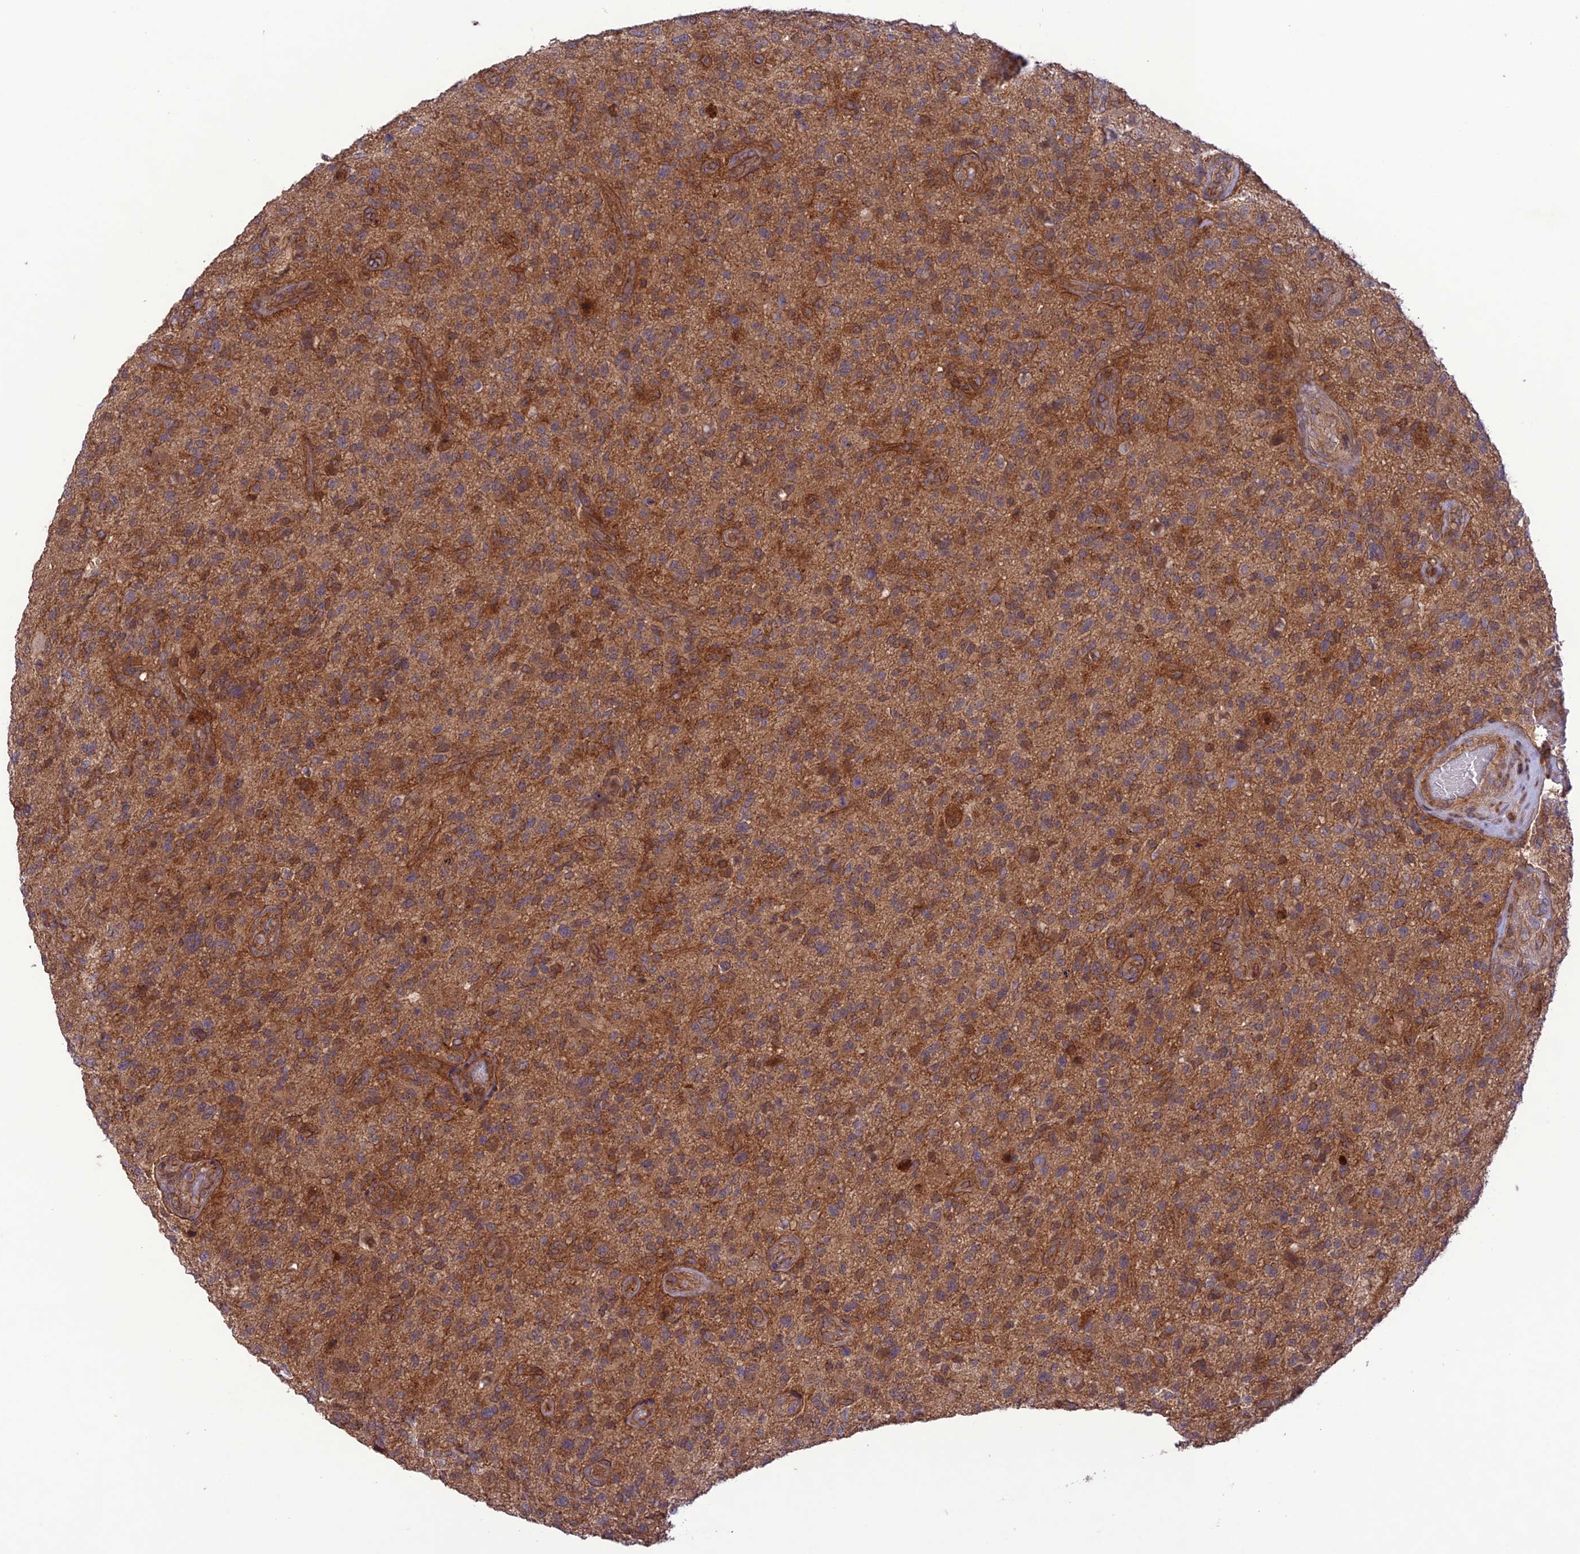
{"staining": {"intensity": "moderate", "quantity": "25%-75%", "location": "cytoplasmic/membranous"}, "tissue": "glioma", "cell_type": "Tumor cells", "image_type": "cancer", "snomed": [{"axis": "morphology", "description": "Glioma, malignant, High grade"}, {"axis": "topography", "description": "Brain"}], "caption": "Moderate cytoplasmic/membranous positivity is appreciated in about 25%-75% of tumor cells in malignant glioma (high-grade). The staining was performed using DAB, with brown indicating positive protein expression. Nuclei are stained blue with hematoxylin.", "gene": "FCHSD1", "patient": {"sex": "male", "age": 47}}